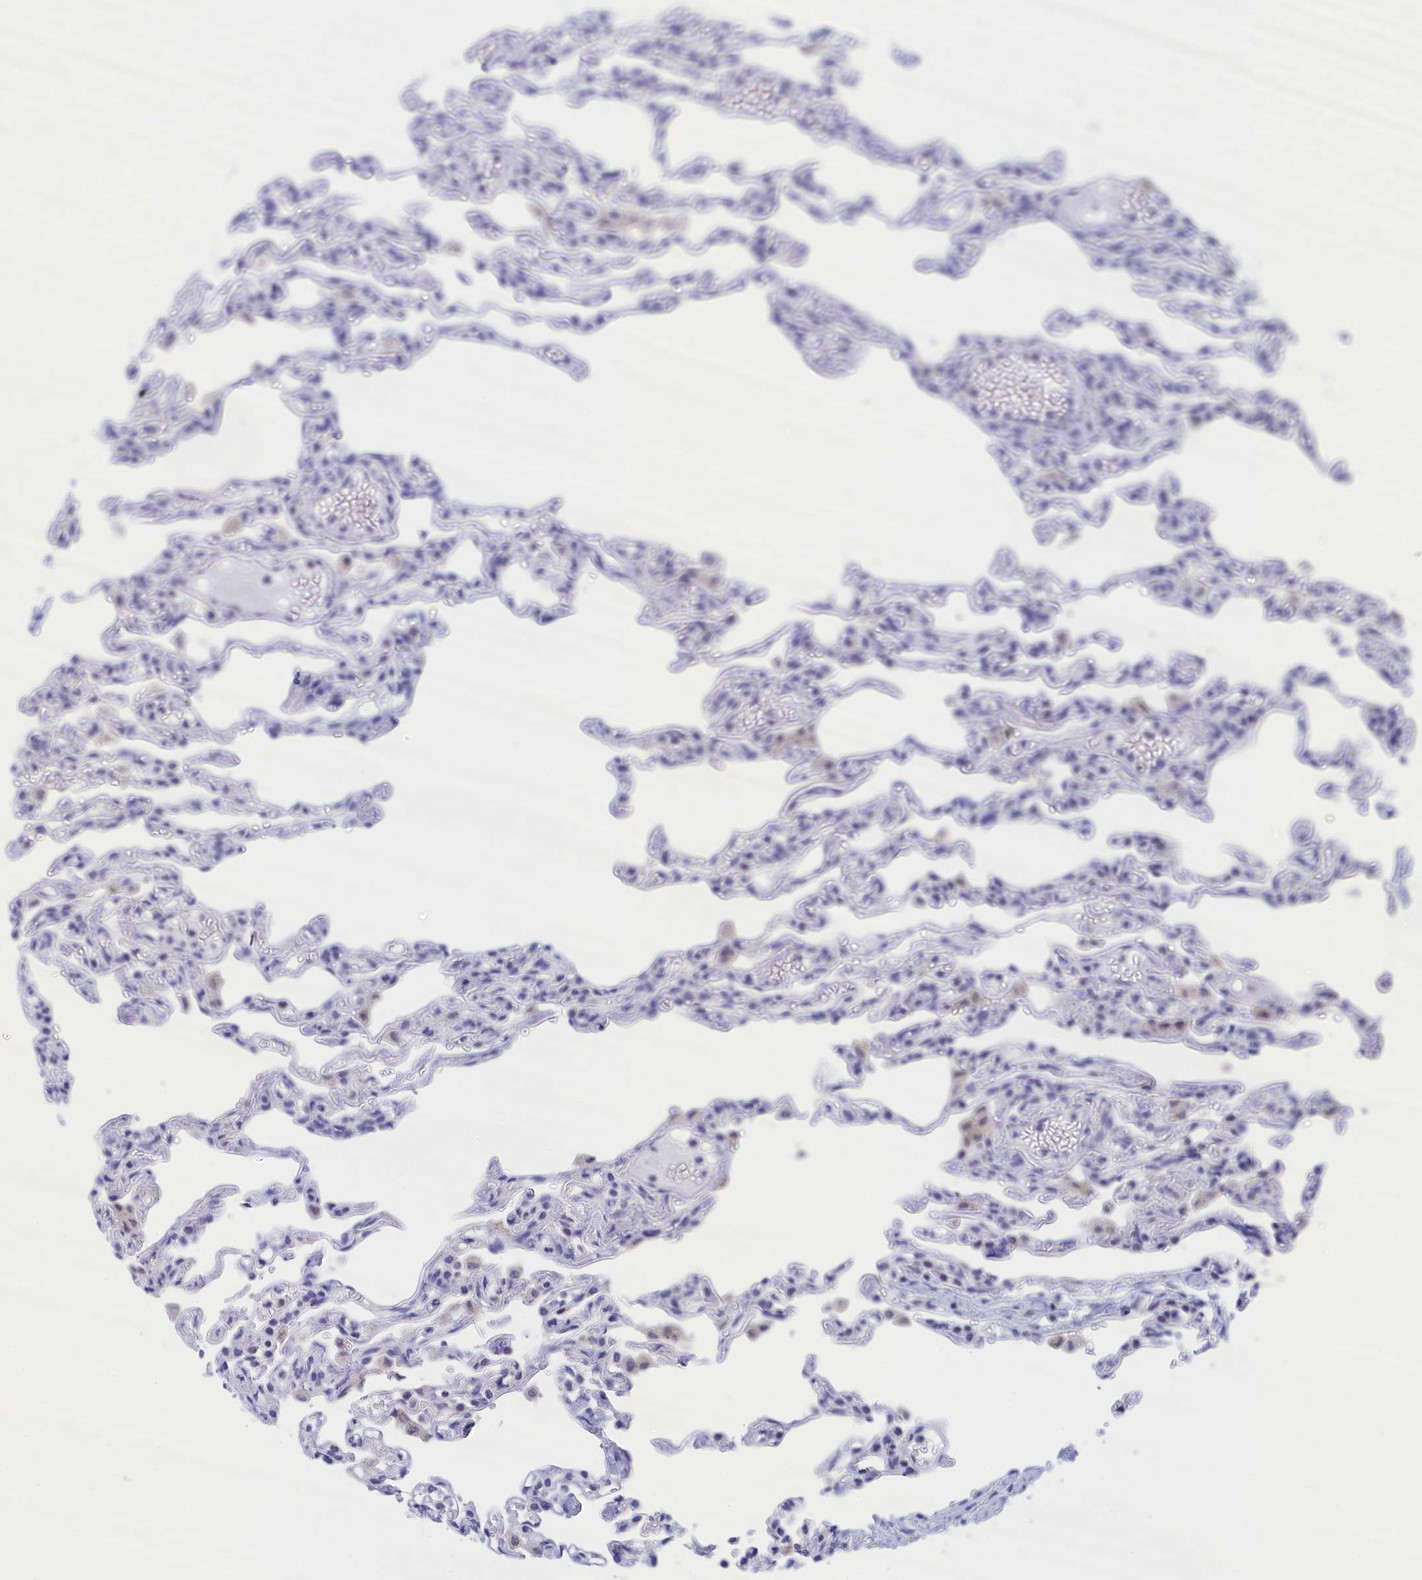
{"staining": {"intensity": "negative", "quantity": "none", "location": "none"}, "tissue": "lung", "cell_type": "Alveolar cells", "image_type": "normal", "snomed": [{"axis": "morphology", "description": "Normal tissue, NOS"}, {"axis": "topography", "description": "Lung"}], "caption": "Lung stained for a protein using IHC shows no positivity alveolar cells.", "gene": "PGP", "patient": {"sex": "male", "age": 21}}